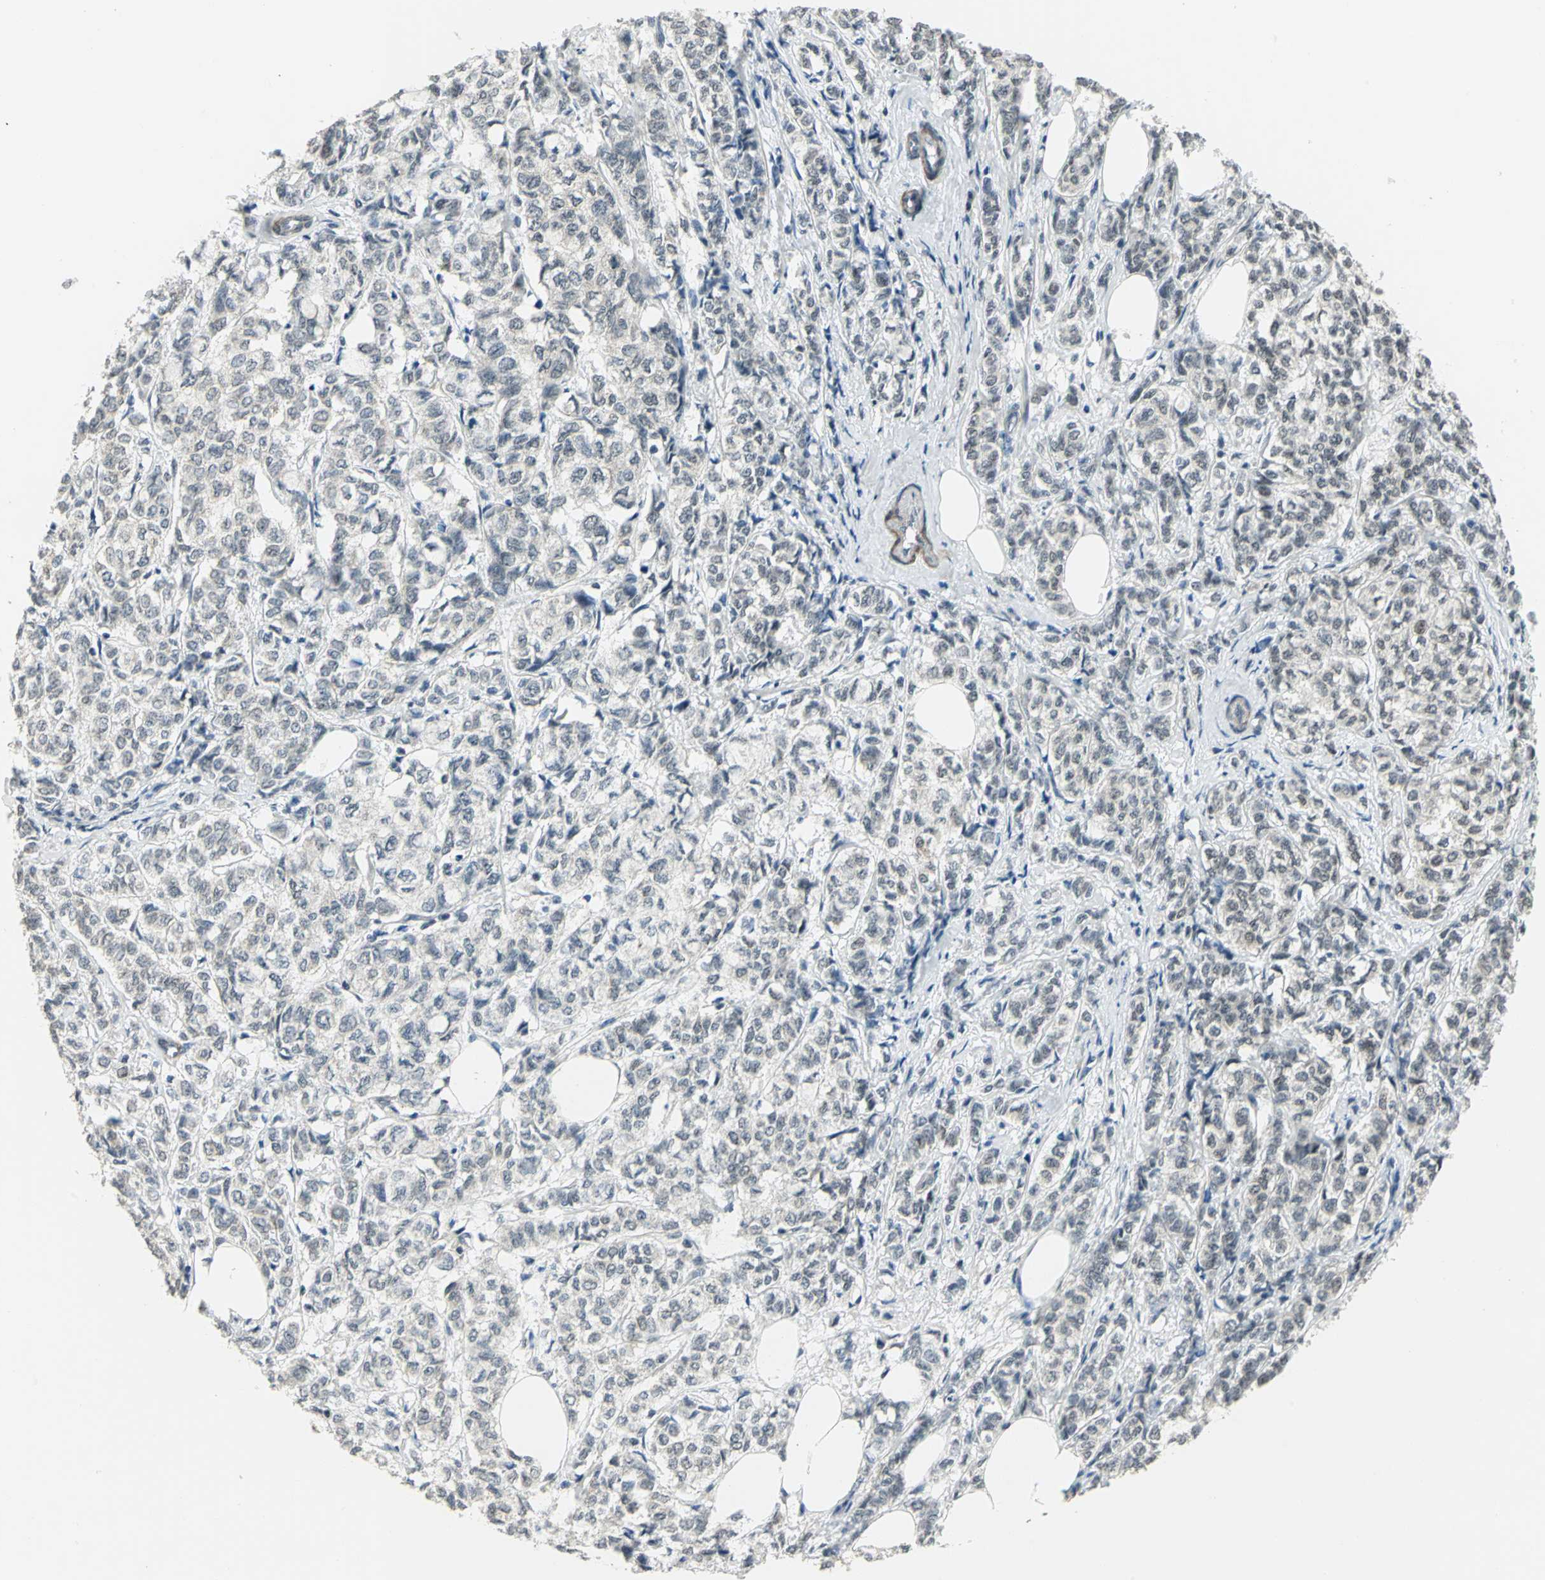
{"staining": {"intensity": "negative", "quantity": "none", "location": "none"}, "tissue": "breast cancer", "cell_type": "Tumor cells", "image_type": "cancer", "snomed": [{"axis": "morphology", "description": "Lobular carcinoma"}, {"axis": "topography", "description": "Breast"}], "caption": "Immunohistochemistry of breast cancer (lobular carcinoma) demonstrates no positivity in tumor cells.", "gene": "MTA1", "patient": {"sex": "female", "age": 60}}